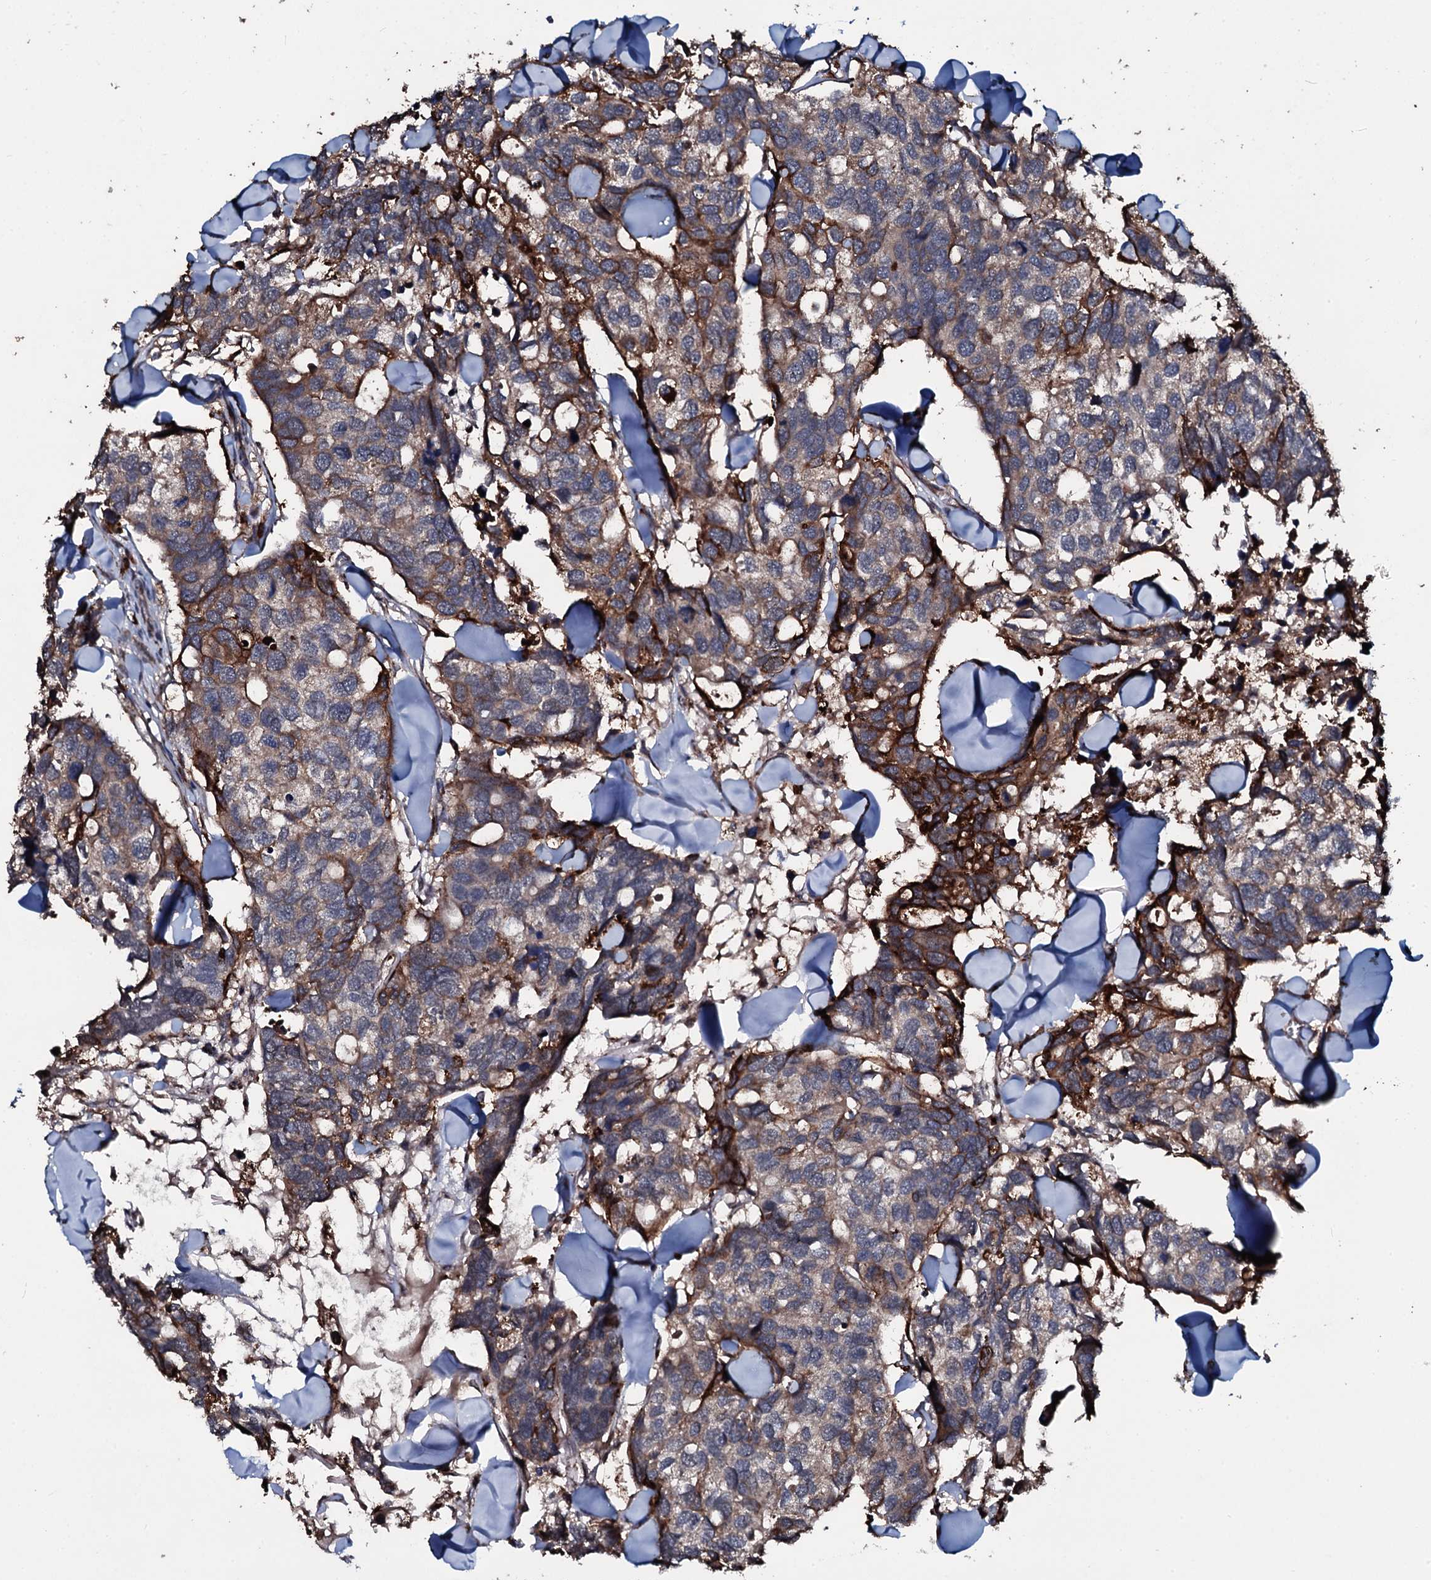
{"staining": {"intensity": "strong", "quantity": "<25%", "location": "cytoplasmic/membranous"}, "tissue": "breast cancer", "cell_type": "Tumor cells", "image_type": "cancer", "snomed": [{"axis": "morphology", "description": "Duct carcinoma"}, {"axis": "topography", "description": "Breast"}], "caption": "Immunohistochemistry (IHC) histopathology image of neoplastic tissue: invasive ductal carcinoma (breast) stained using immunohistochemistry (IHC) demonstrates medium levels of strong protein expression localized specifically in the cytoplasmic/membranous of tumor cells, appearing as a cytoplasmic/membranous brown color.", "gene": "TPGS2", "patient": {"sex": "female", "age": 83}}